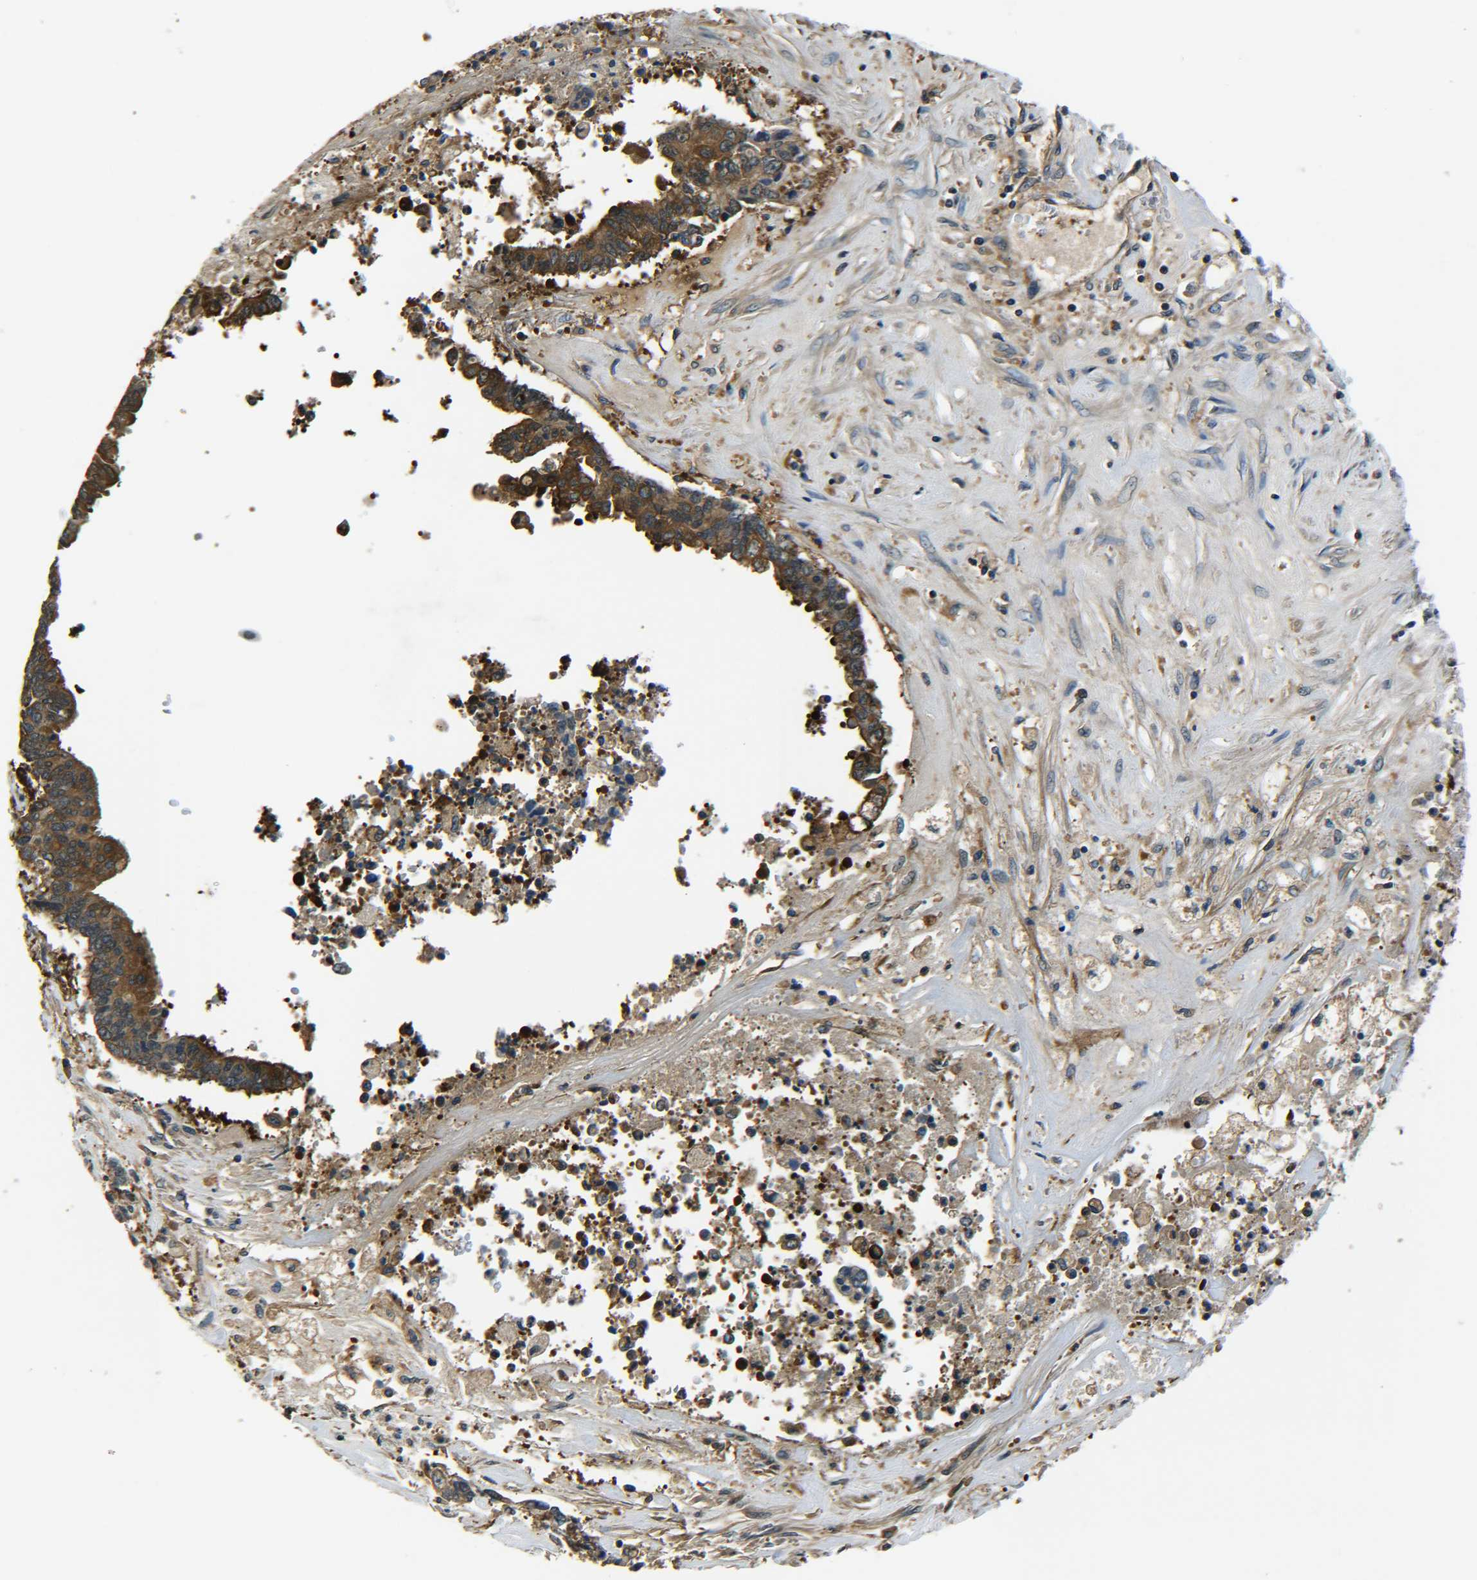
{"staining": {"intensity": "strong", "quantity": ">75%", "location": "cytoplasmic/membranous"}, "tissue": "liver cancer", "cell_type": "Tumor cells", "image_type": "cancer", "snomed": [{"axis": "morphology", "description": "Cholangiocarcinoma"}, {"axis": "topography", "description": "Liver"}], "caption": "A brown stain highlights strong cytoplasmic/membranous expression of a protein in human cholangiocarcinoma (liver) tumor cells.", "gene": "PREB", "patient": {"sex": "male", "age": 57}}